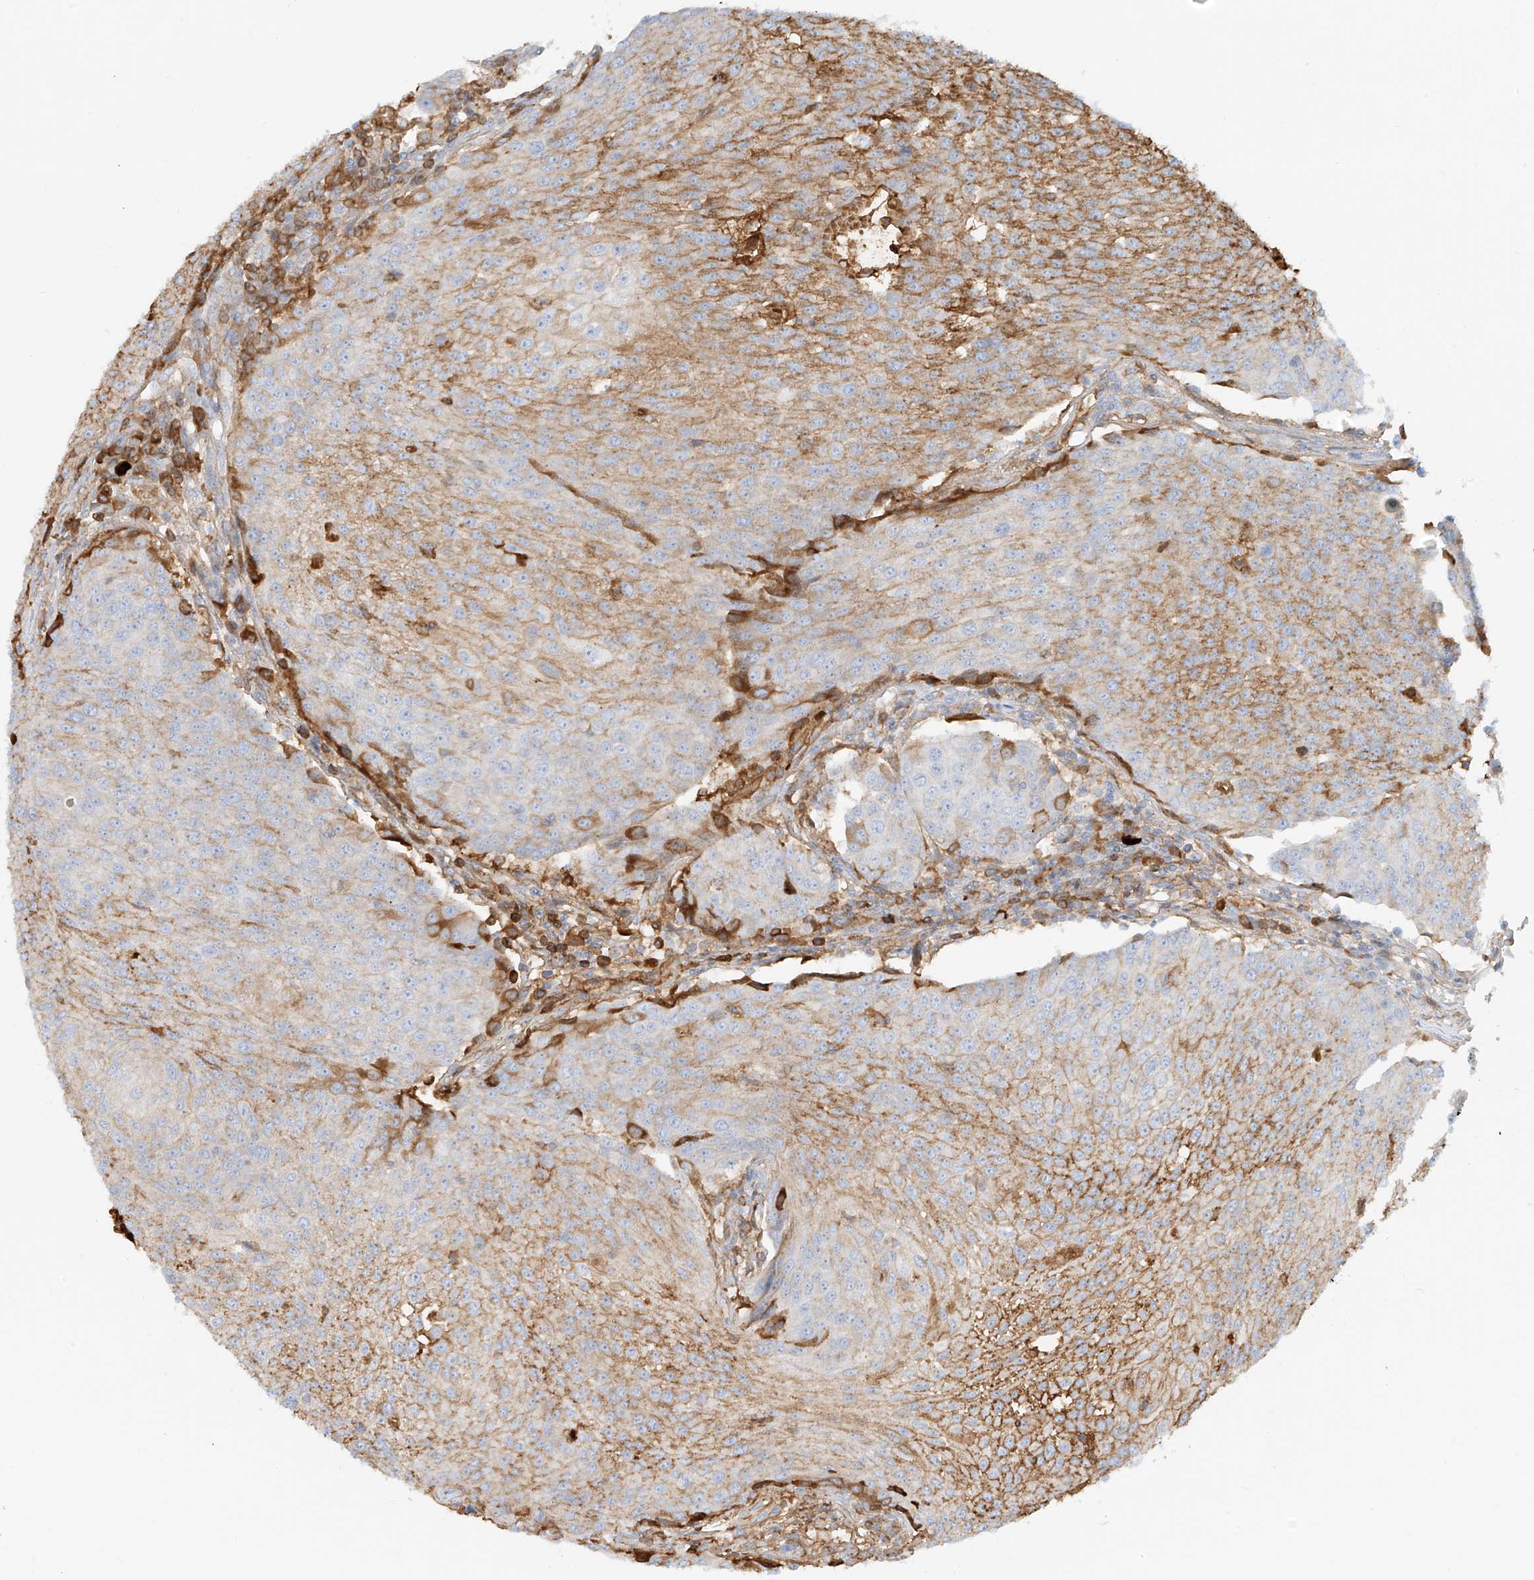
{"staining": {"intensity": "moderate", "quantity": "25%-75%", "location": "cytoplasmic/membranous"}, "tissue": "urothelial cancer", "cell_type": "Tumor cells", "image_type": "cancer", "snomed": [{"axis": "morphology", "description": "Urothelial carcinoma, High grade"}, {"axis": "topography", "description": "Urinary bladder"}], "caption": "Urothelial cancer was stained to show a protein in brown. There is medium levels of moderate cytoplasmic/membranous expression in approximately 25%-75% of tumor cells.", "gene": "OCSTAMP", "patient": {"sex": "female", "age": 85}}